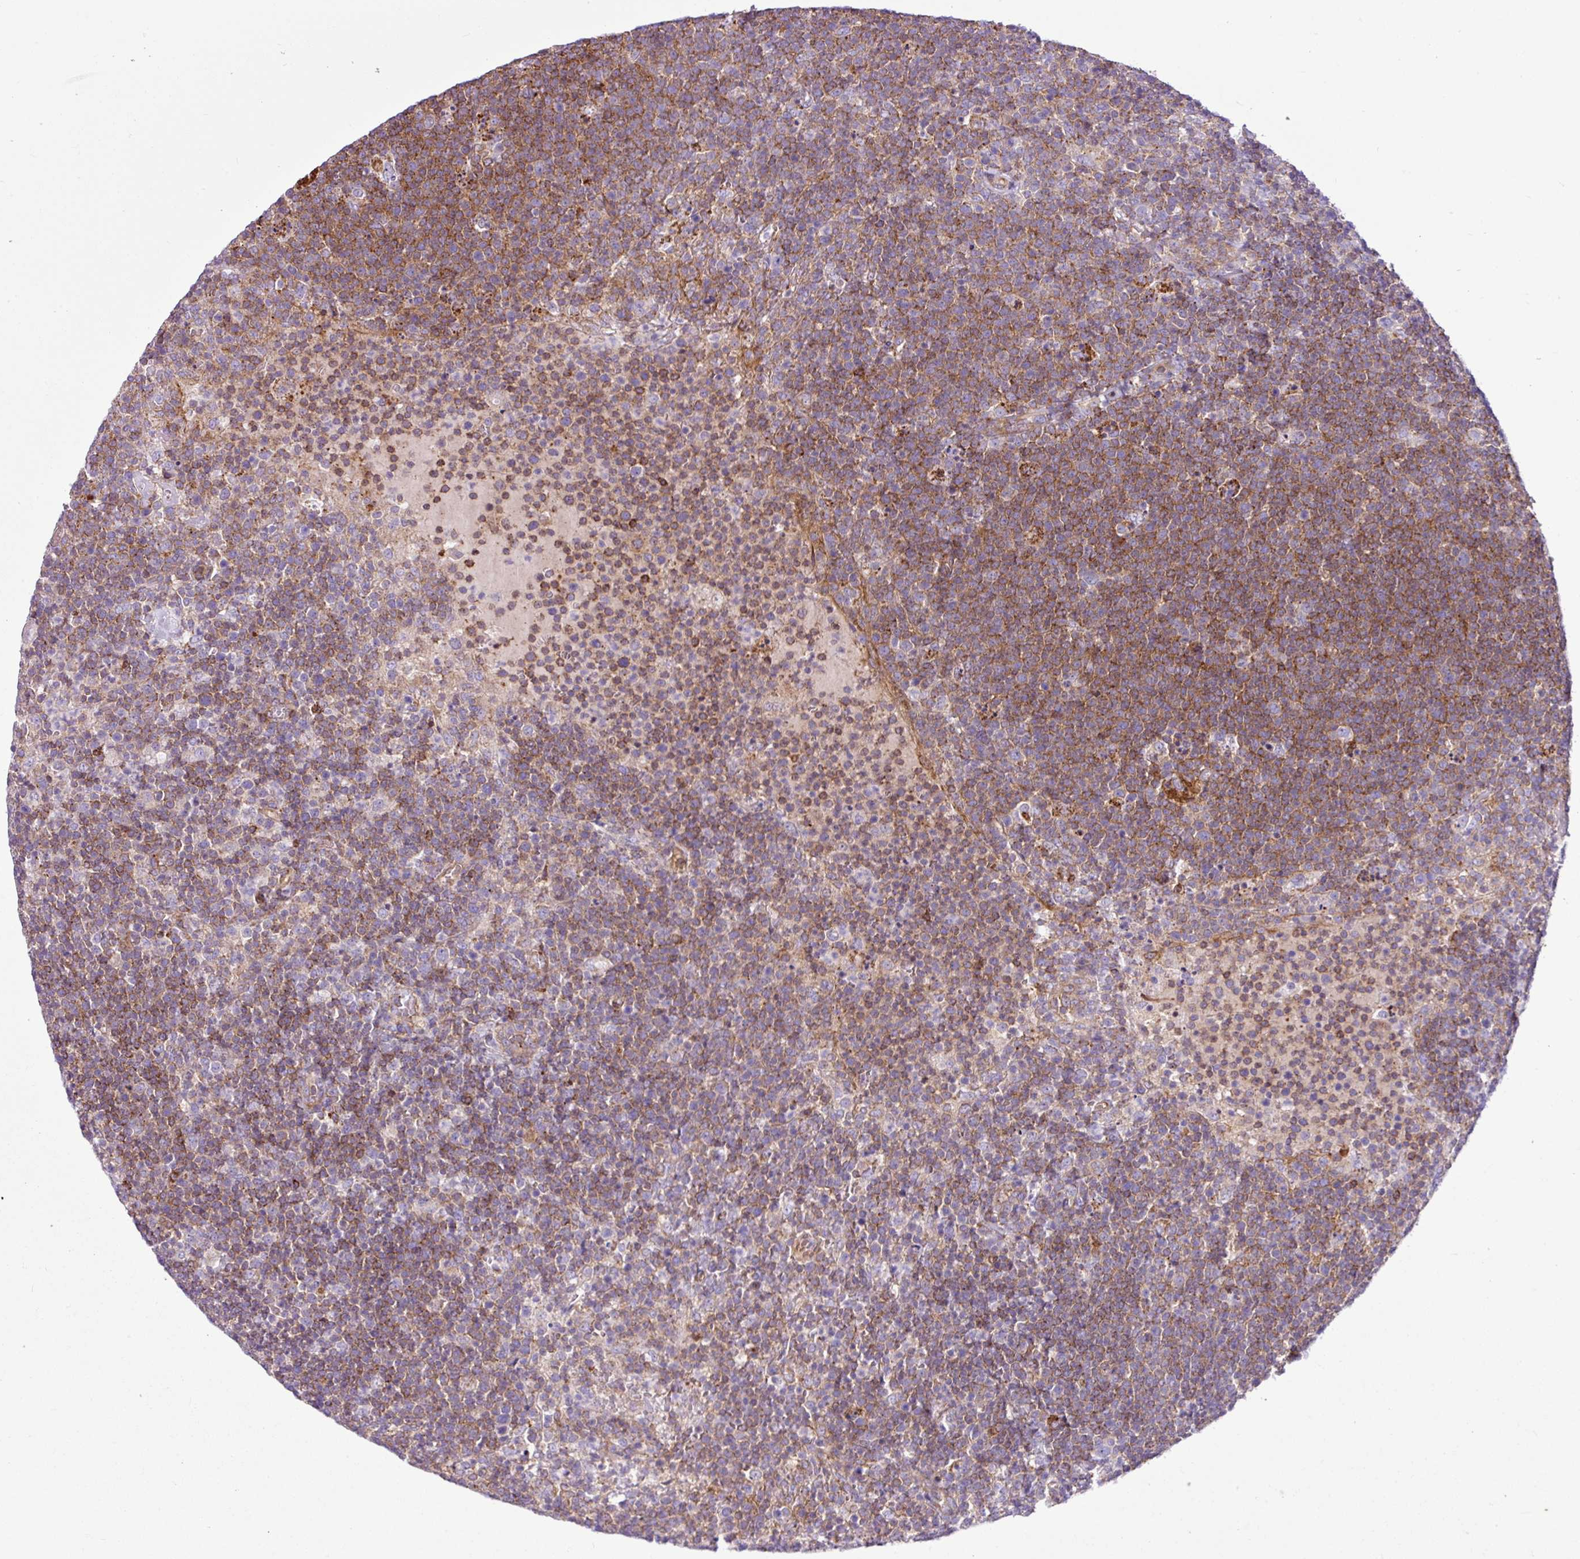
{"staining": {"intensity": "moderate", "quantity": ">75%", "location": "cytoplasmic/membranous"}, "tissue": "lymphoma", "cell_type": "Tumor cells", "image_type": "cancer", "snomed": [{"axis": "morphology", "description": "Malignant lymphoma, non-Hodgkin's type, High grade"}, {"axis": "topography", "description": "Lymph node"}], "caption": "Immunohistochemical staining of lymphoma shows medium levels of moderate cytoplasmic/membranous expression in about >75% of tumor cells.", "gene": "EME2", "patient": {"sex": "male", "age": 61}}